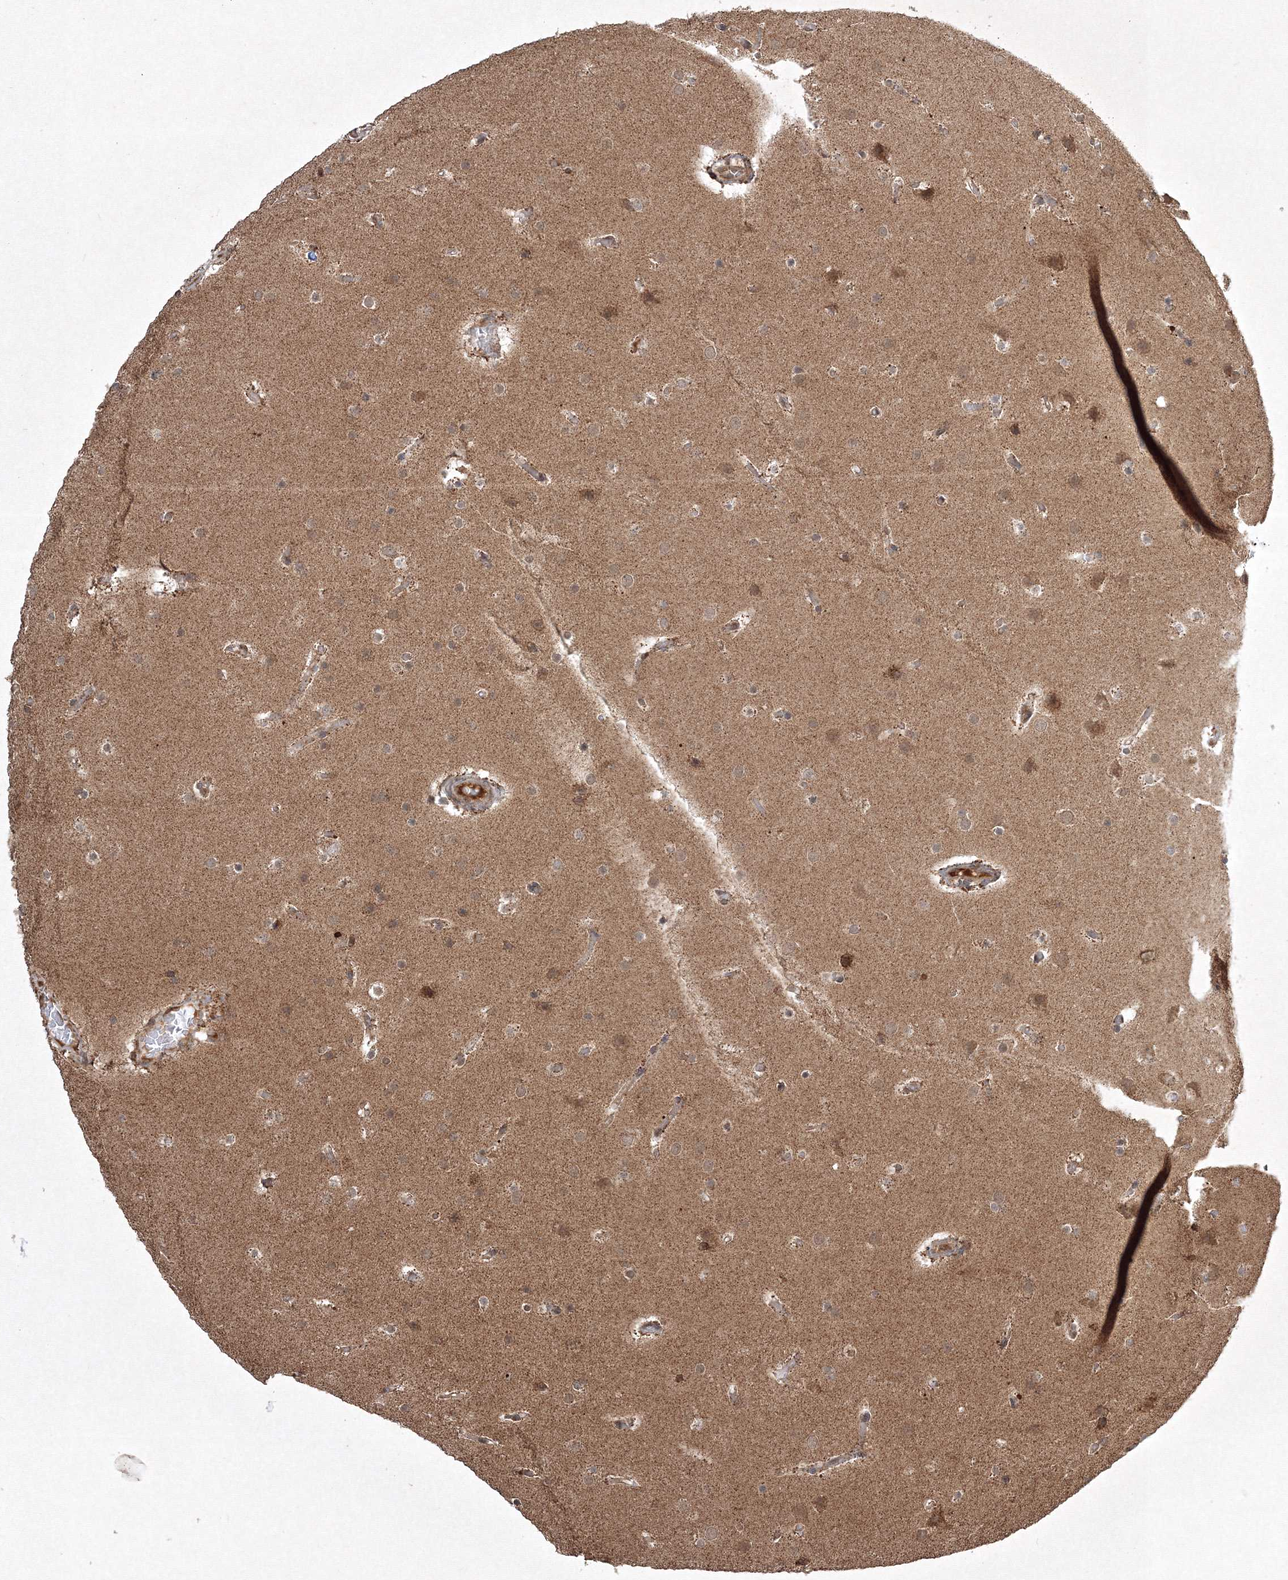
{"staining": {"intensity": "weak", "quantity": "<25%", "location": "cytoplasmic/membranous"}, "tissue": "glioma", "cell_type": "Tumor cells", "image_type": "cancer", "snomed": [{"axis": "morphology", "description": "Glioma, malignant, High grade"}, {"axis": "topography", "description": "Cerebral cortex"}], "caption": "There is no significant positivity in tumor cells of glioma.", "gene": "PLTP", "patient": {"sex": "female", "age": 36}}